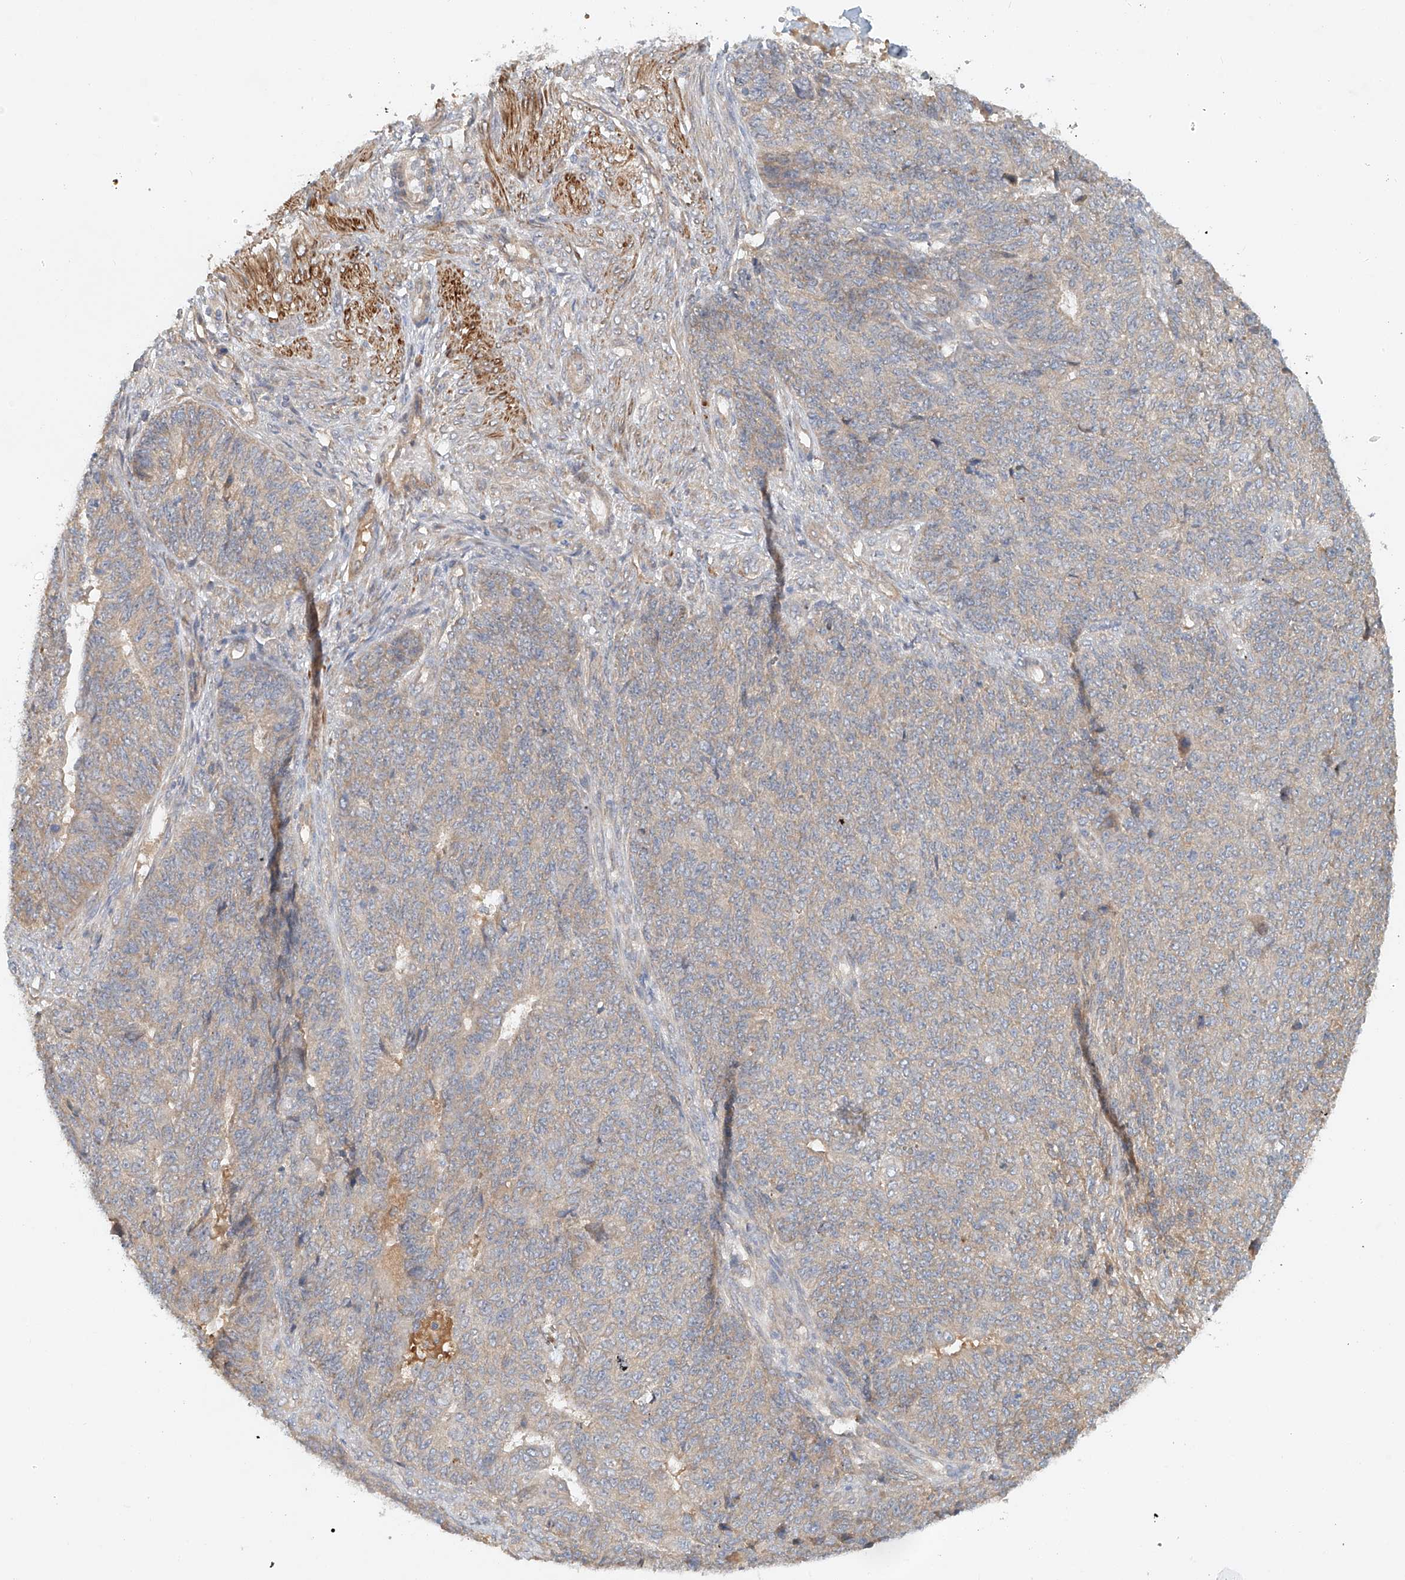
{"staining": {"intensity": "weak", "quantity": "25%-75%", "location": "cytoplasmic/membranous"}, "tissue": "endometrial cancer", "cell_type": "Tumor cells", "image_type": "cancer", "snomed": [{"axis": "morphology", "description": "Adenocarcinoma, NOS"}, {"axis": "topography", "description": "Endometrium"}], "caption": "Adenocarcinoma (endometrial) stained with DAB IHC displays low levels of weak cytoplasmic/membranous expression in about 25%-75% of tumor cells.", "gene": "LYRM9", "patient": {"sex": "female", "age": 32}}